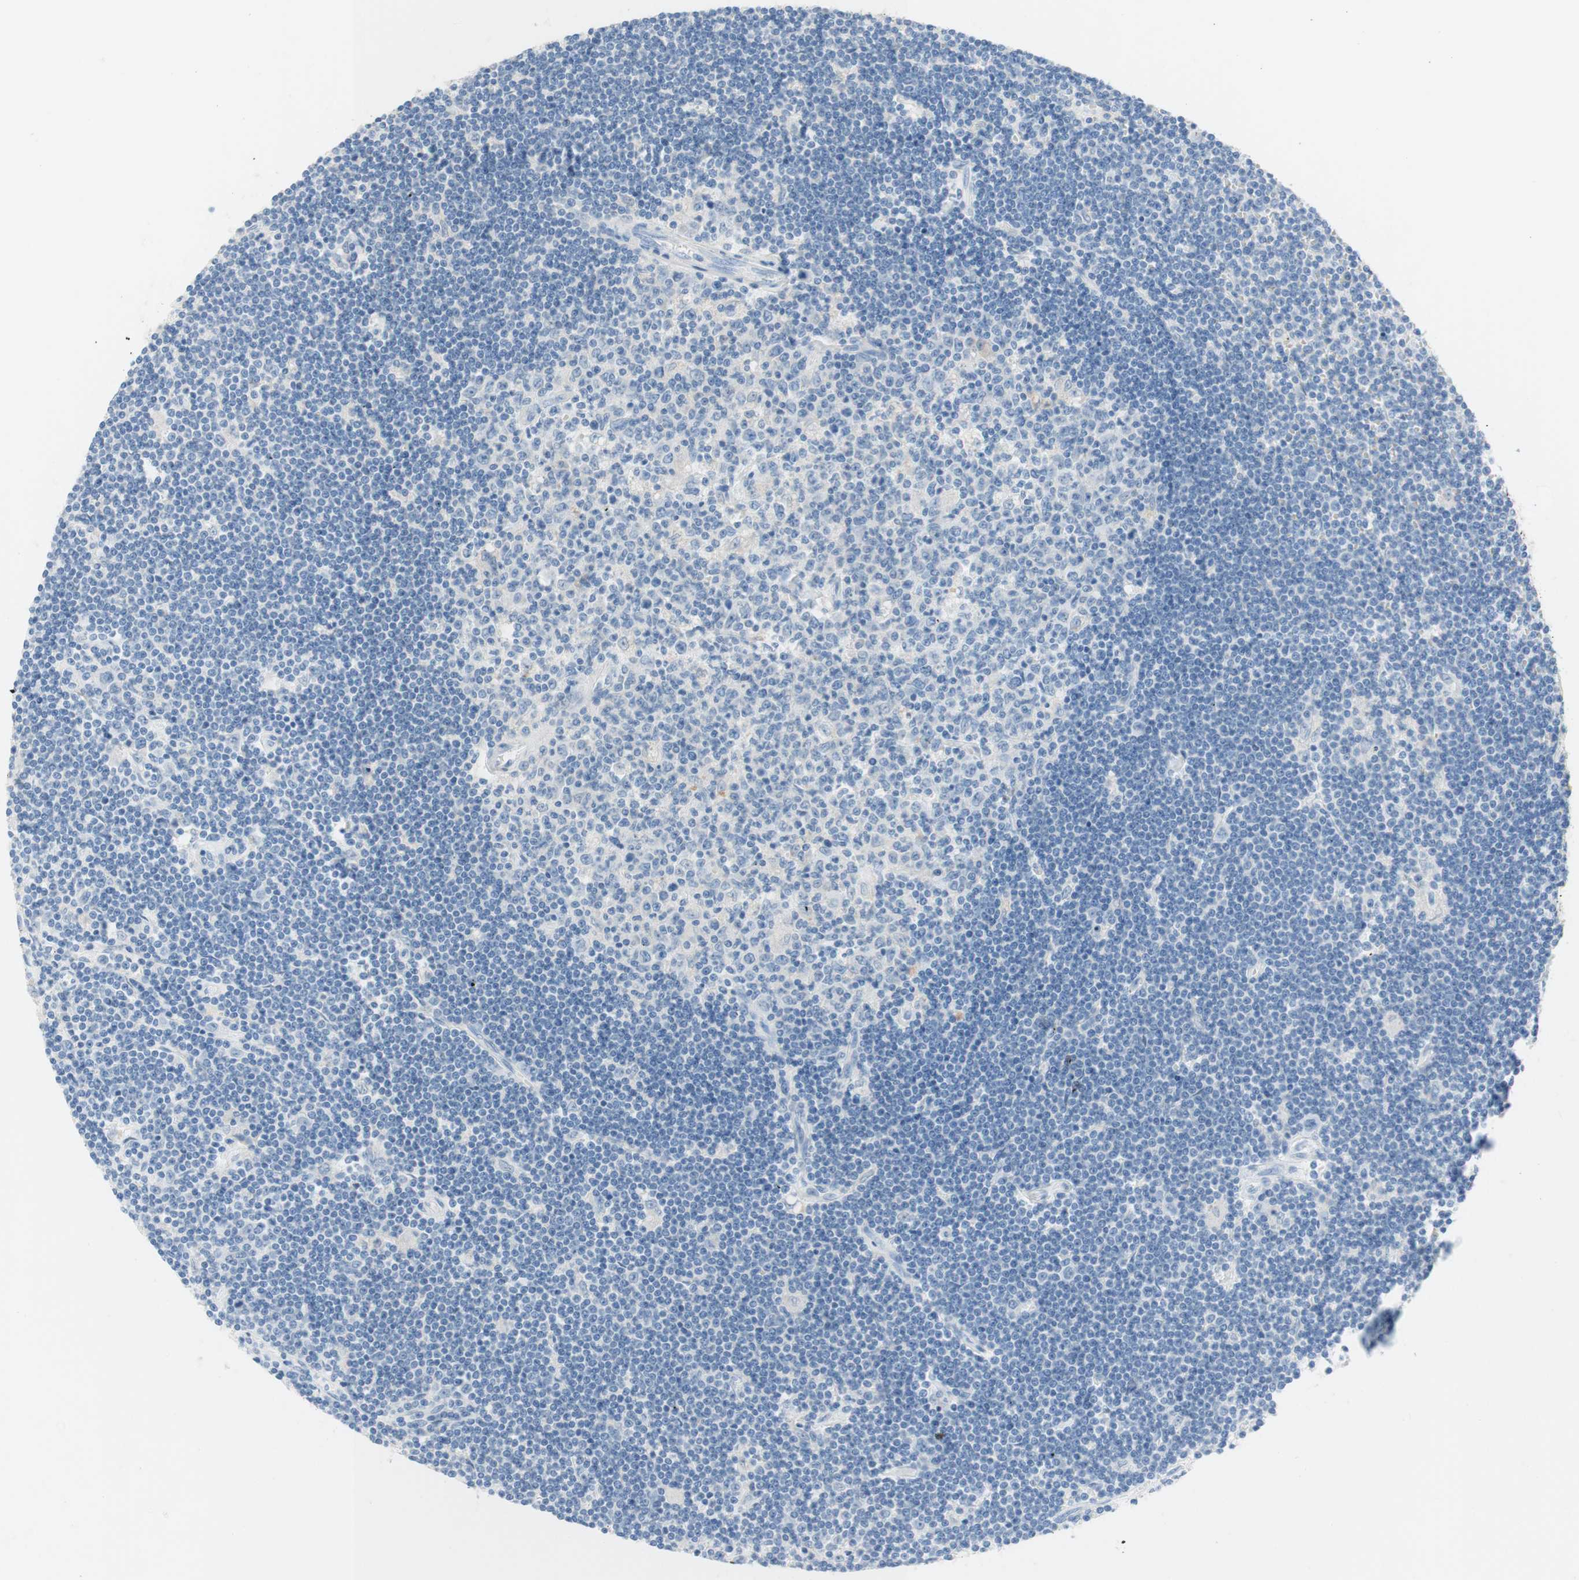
{"staining": {"intensity": "negative", "quantity": "none", "location": "none"}, "tissue": "lymphoma", "cell_type": "Tumor cells", "image_type": "cancer", "snomed": [{"axis": "morphology", "description": "Malignant lymphoma, non-Hodgkin's type, Low grade"}, {"axis": "topography", "description": "Spleen"}], "caption": "Human lymphoma stained for a protein using IHC shows no positivity in tumor cells.", "gene": "POLR2J3", "patient": {"sex": "male", "age": 76}}